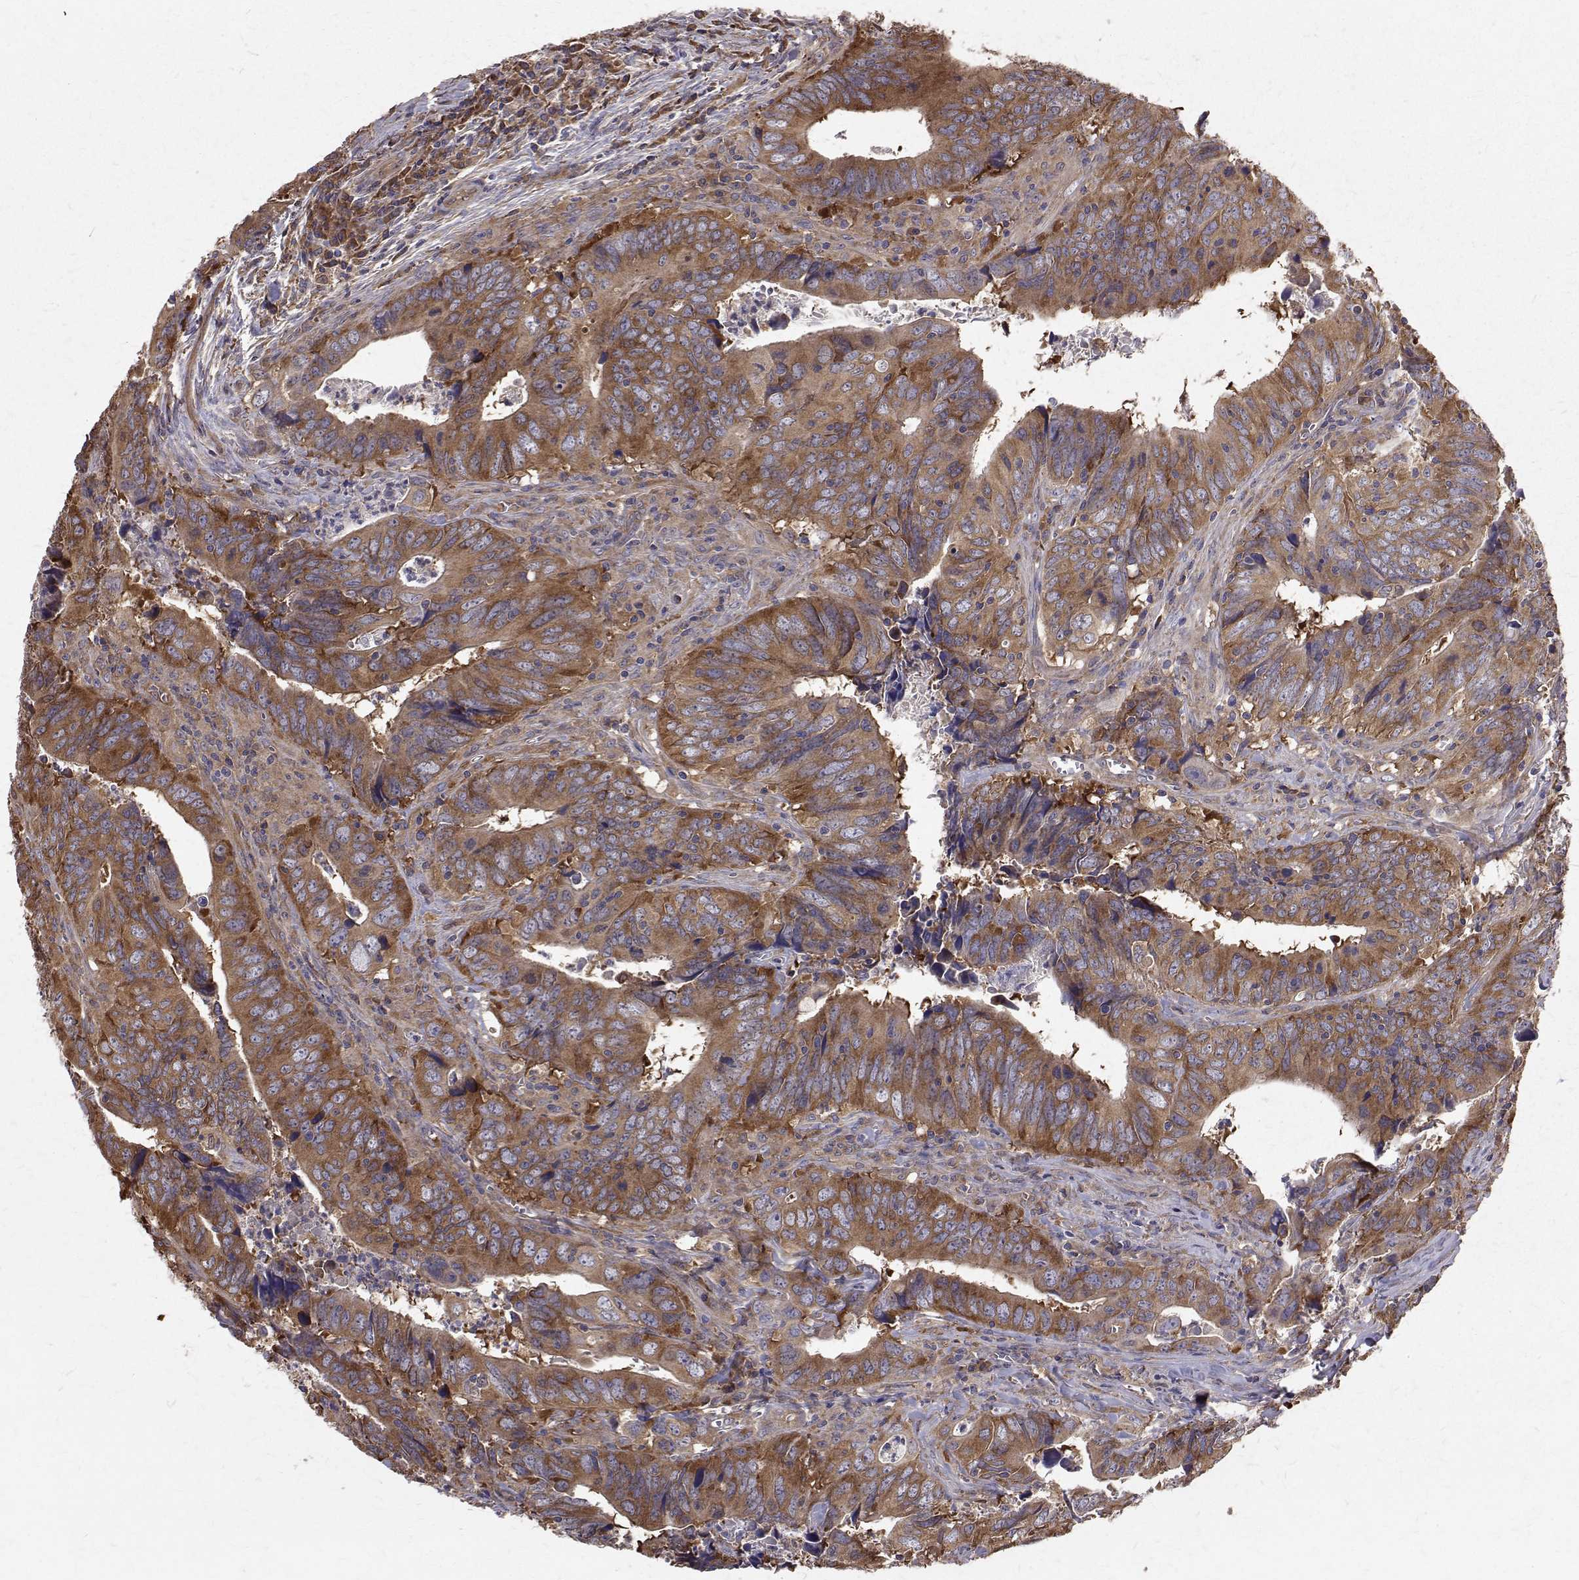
{"staining": {"intensity": "moderate", "quantity": ">75%", "location": "cytoplasmic/membranous"}, "tissue": "colorectal cancer", "cell_type": "Tumor cells", "image_type": "cancer", "snomed": [{"axis": "morphology", "description": "Adenocarcinoma, NOS"}, {"axis": "topography", "description": "Colon"}], "caption": "Colorectal cancer stained for a protein displays moderate cytoplasmic/membranous positivity in tumor cells.", "gene": "FARSB", "patient": {"sex": "female", "age": 82}}